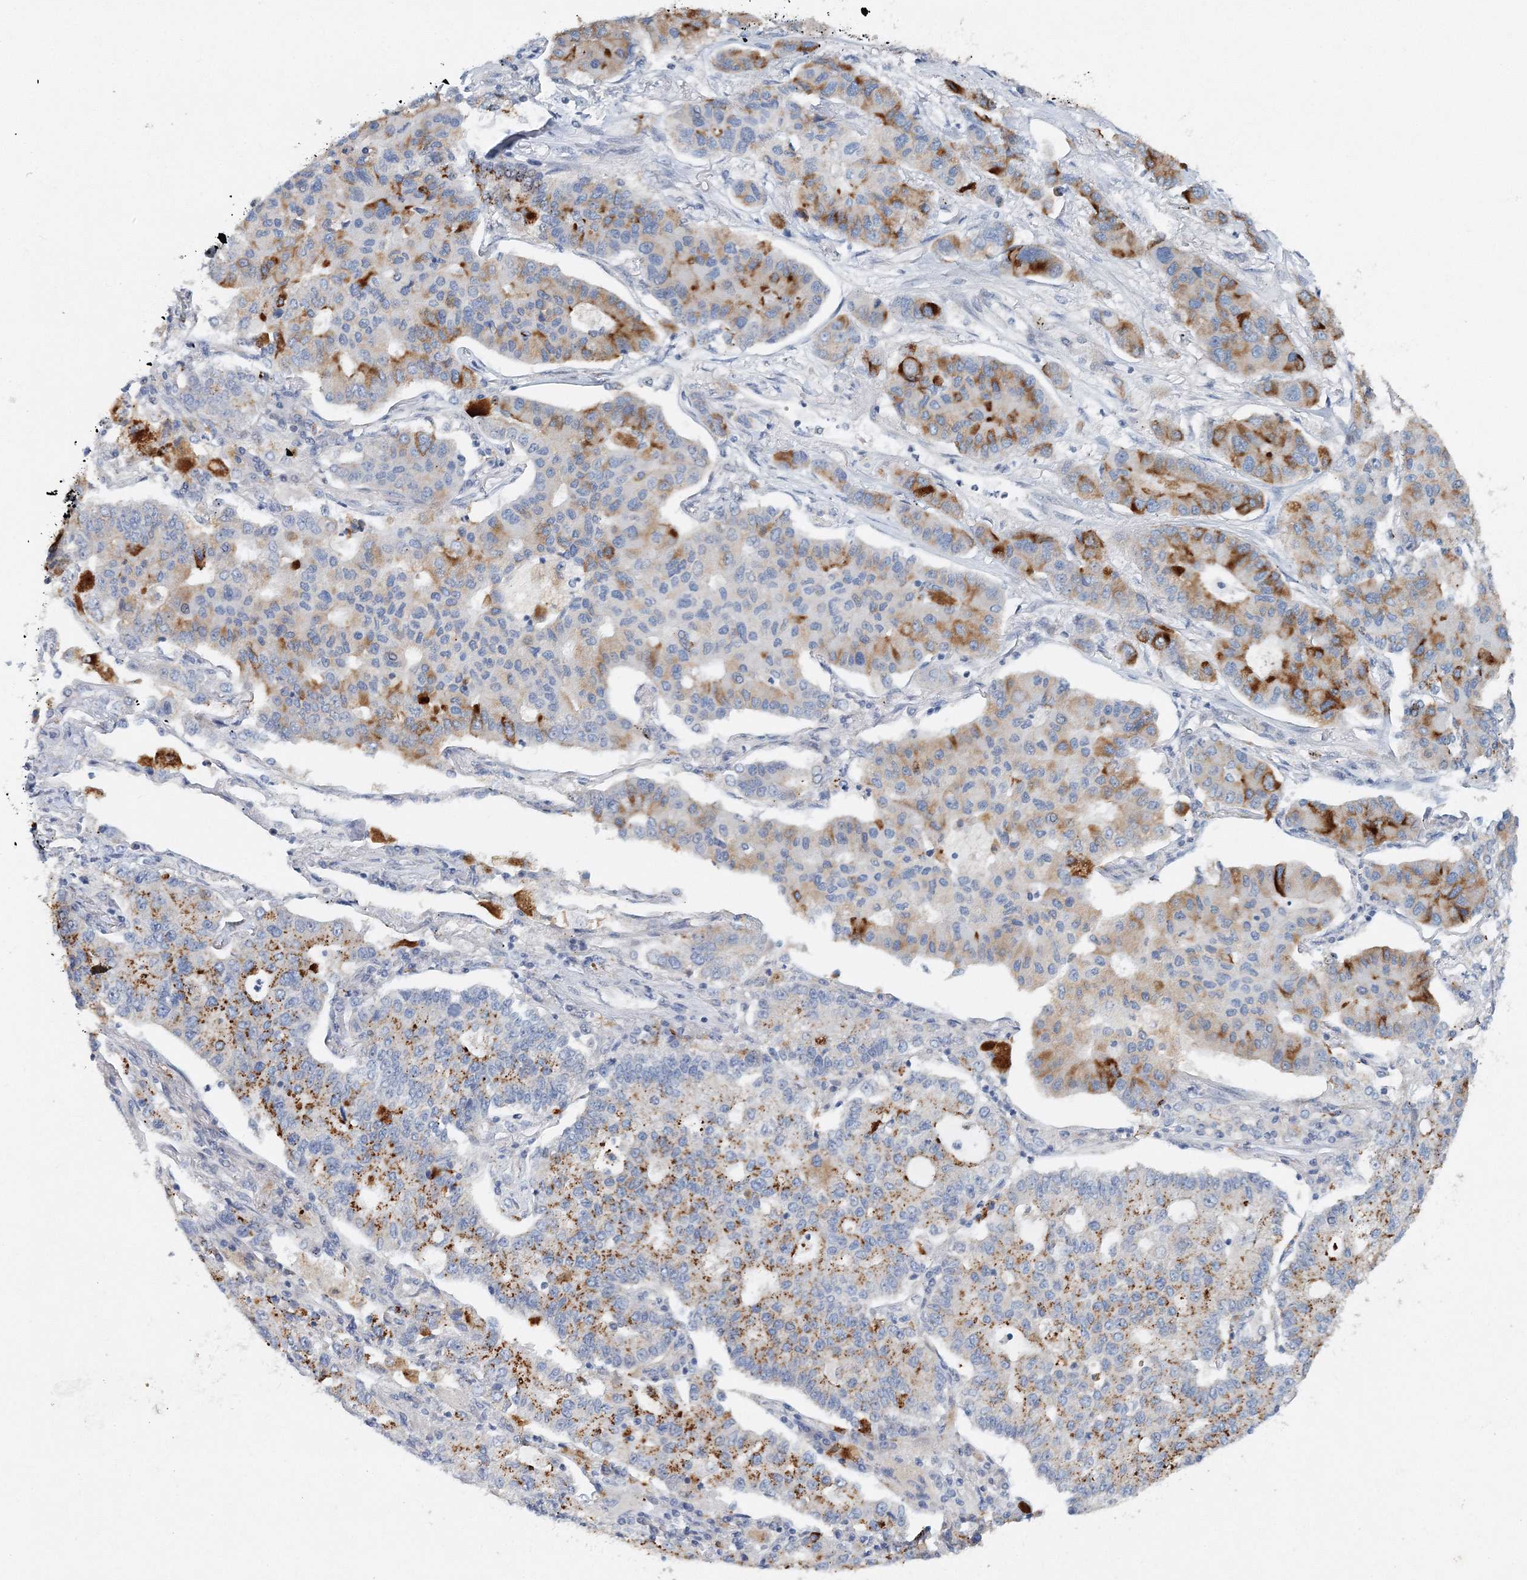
{"staining": {"intensity": "moderate", "quantity": "25%-75%", "location": "cytoplasmic/membranous"}, "tissue": "lung cancer", "cell_type": "Tumor cells", "image_type": "cancer", "snomed": [{"axis": "morphology", "description": "Adenocarcinoma, NOS"}, {"axis": "topography", "description": "Lung"}], "caption": "Tumor cells show medium levels of moderate cytoplasmic/membranous positivity in about 25%-75% of cells in lung cancer (adenocarcinoma). (Stains: DAB (3,3'-diaminobenzidine) in brown, nuclei in blue, Microscopy: brightfield microscopy at high magnification).", "gene": "UIMC1", "patient": {"sex": "male", "age": 49}}